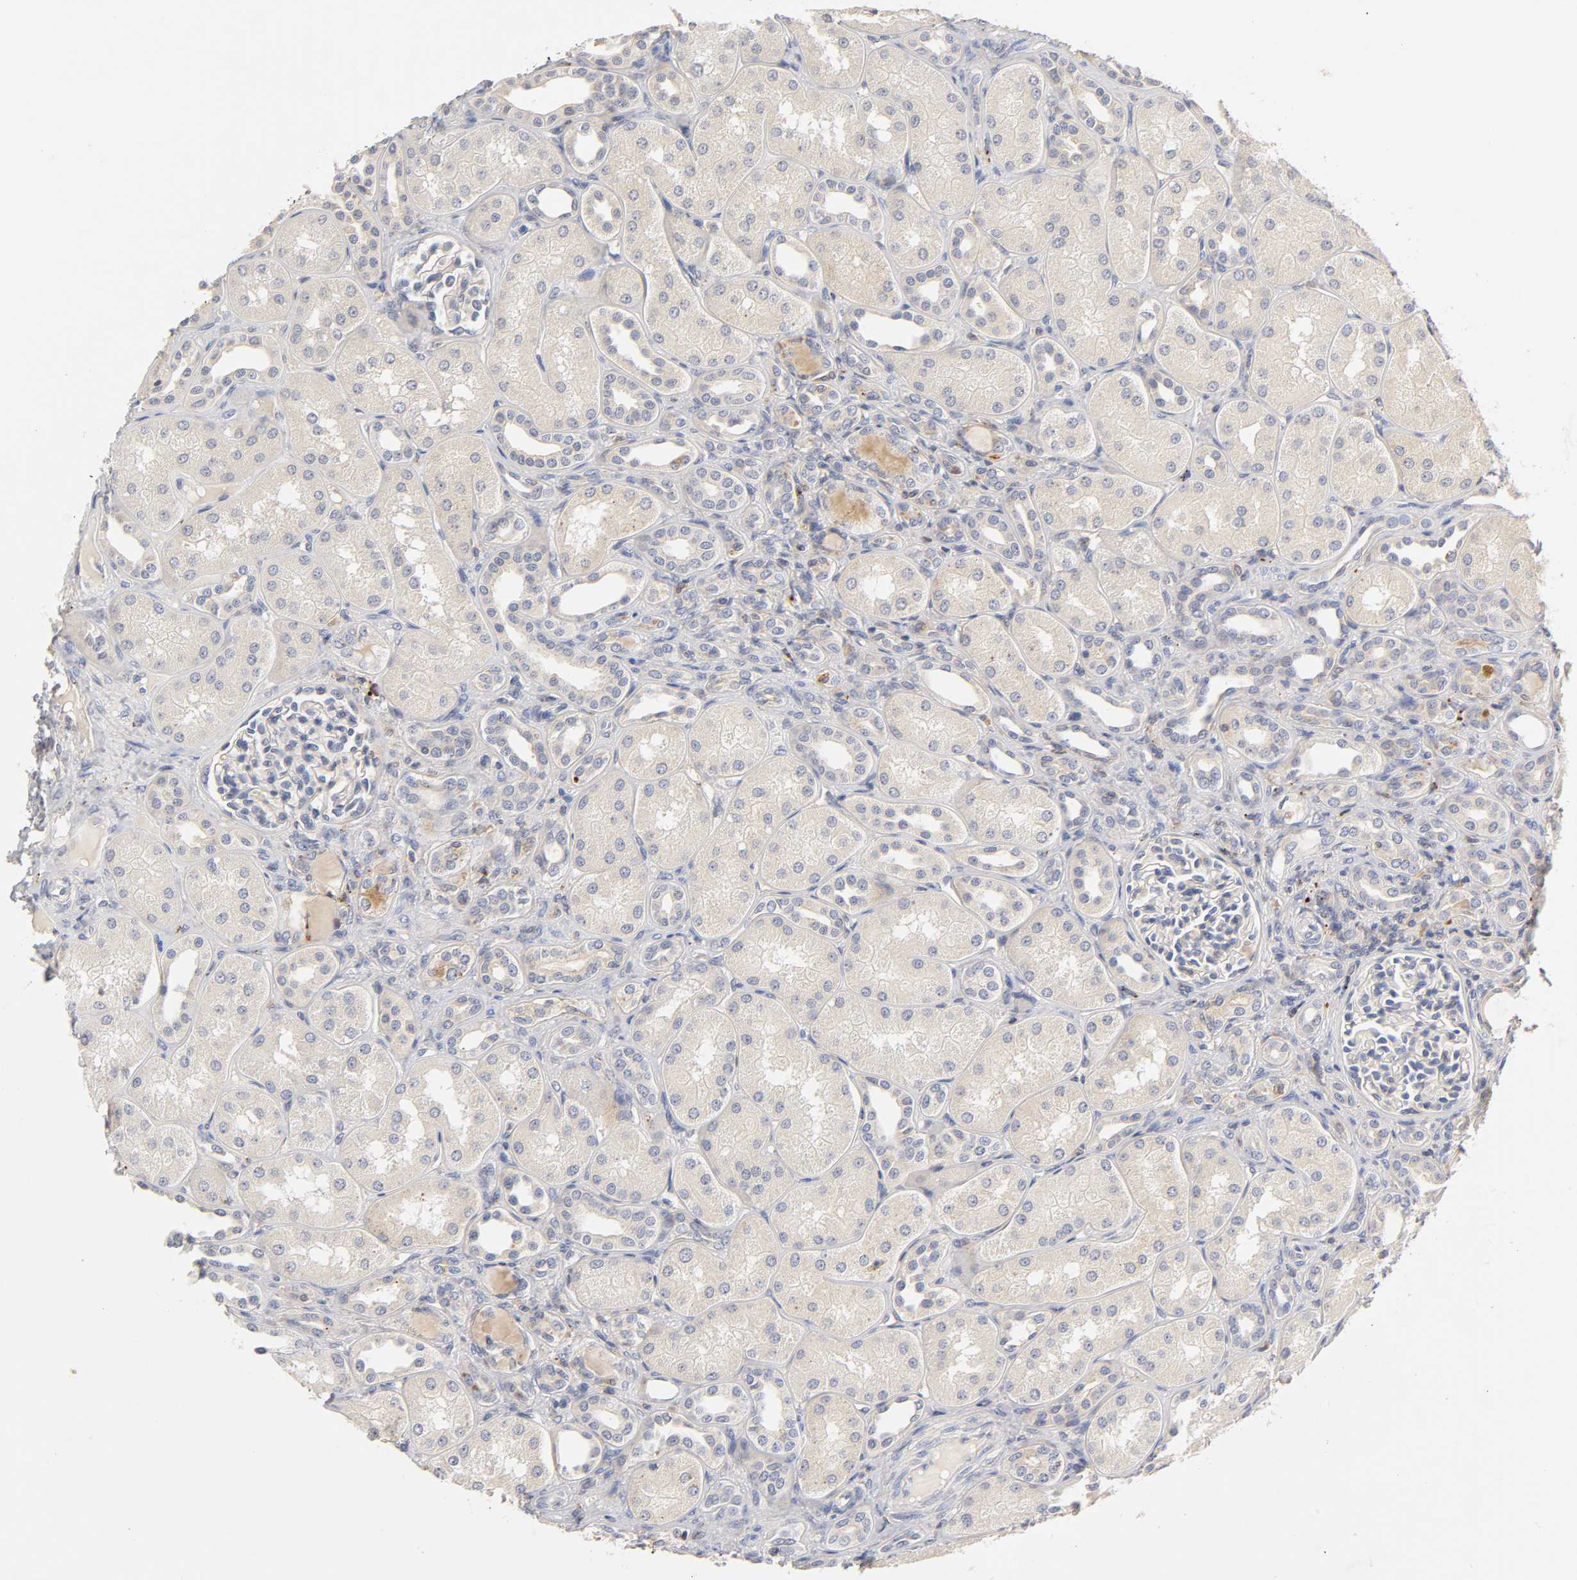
{"staining": {"intensity": "weak", "quantity": "25%-75%", "location": "cytoplasmic/membranous"}, "tissue": "kidney", "cell_type": "Cells in glomeruli", "image_type": "normal", "snomed": [{"axis": "morphology", "description": "Normal tissue, NOS"}, {"axis": "topography", "description": "Kidney"}], "caption": "Weak cytoplasmic/membranous expression is present in approximately 25%-75% of cells in glomeruli in benign kidney.", "gene": "RHOA", "patient": {"sex": "male", "age": 7}}